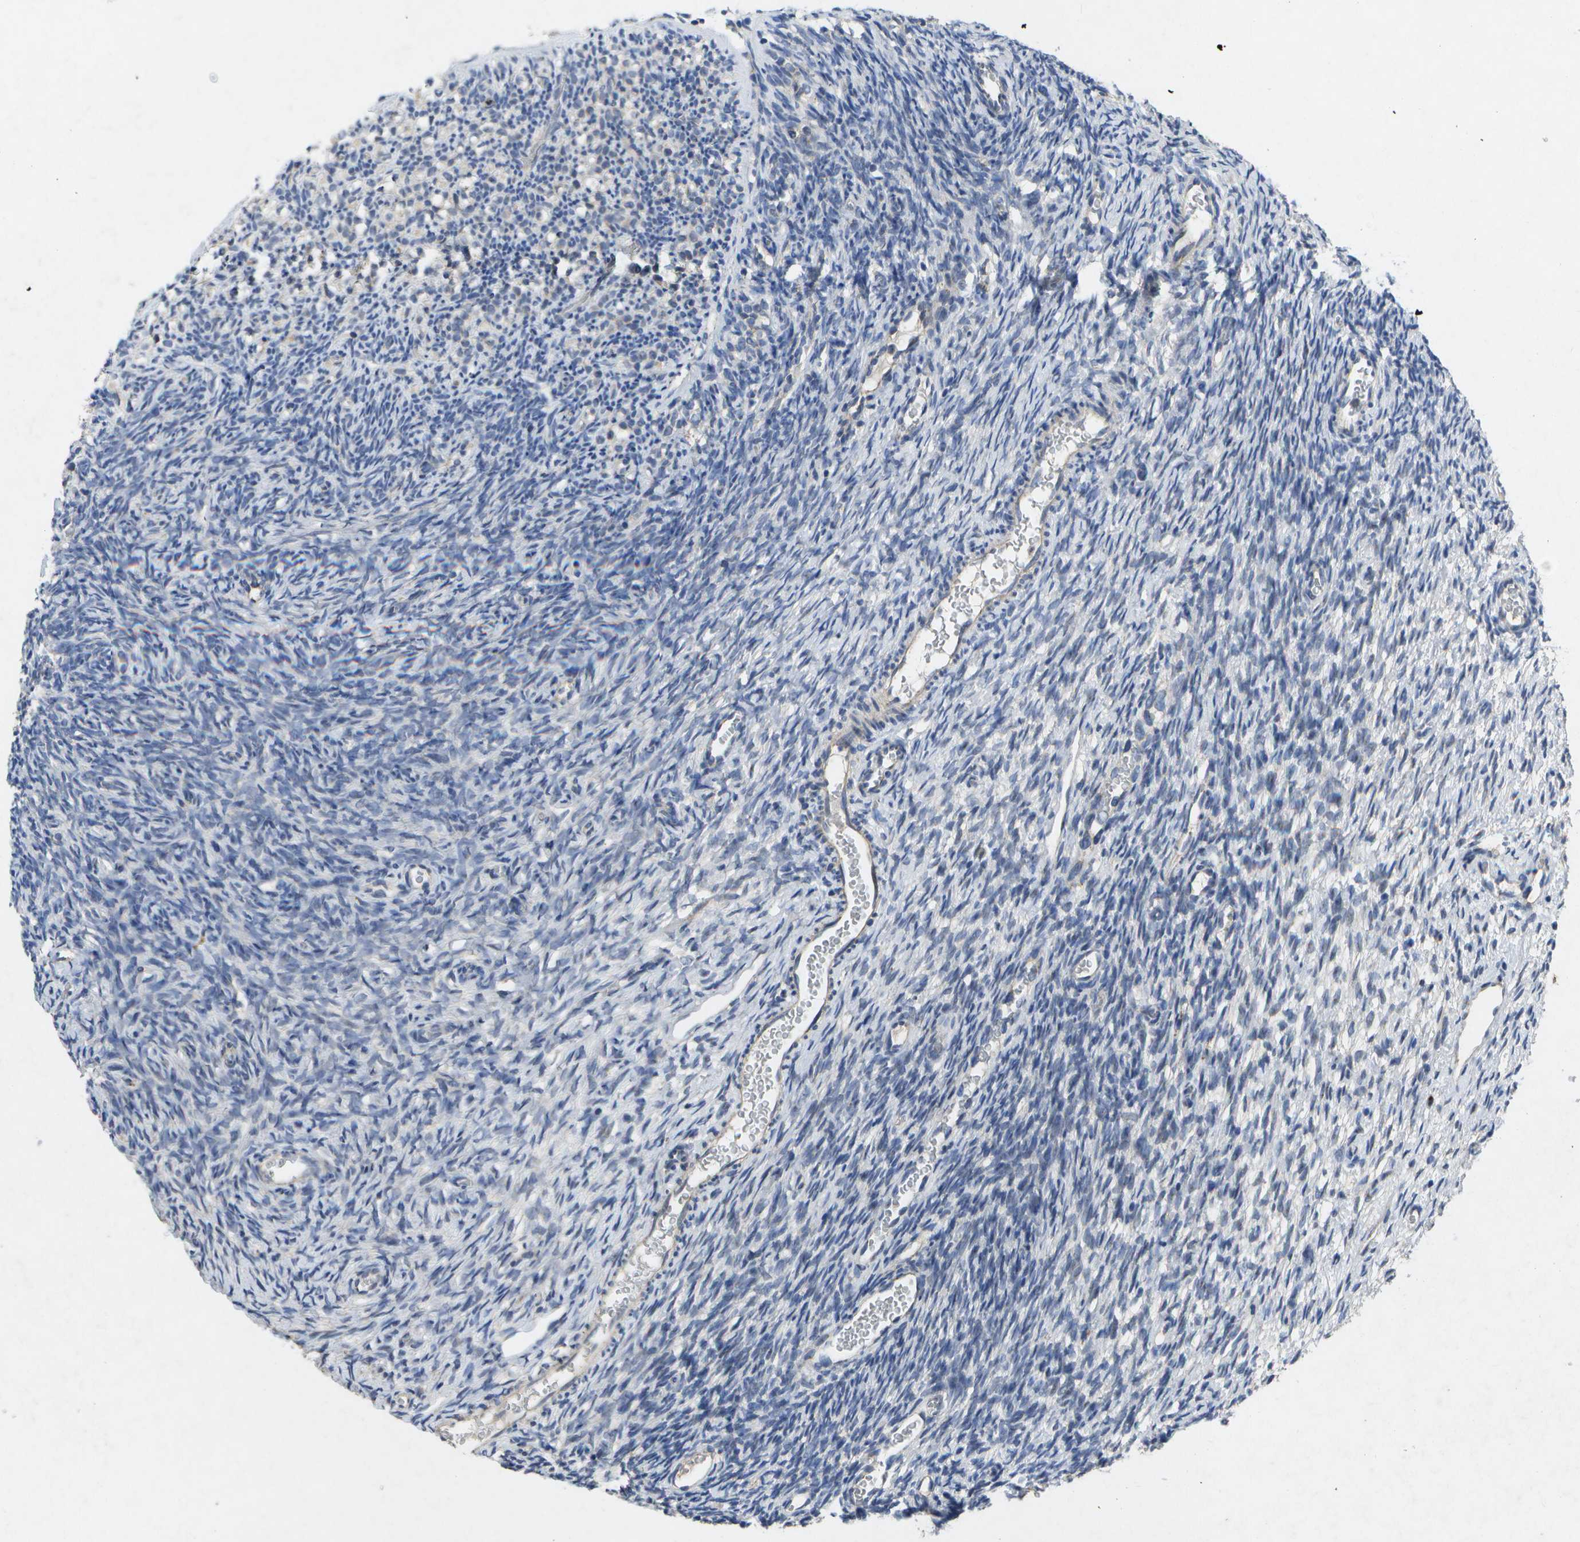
{"staining": {"intensity": "negative", "quantity": "none", "location": "none"}, "tissue": "ovary", "cell_type": "Ovarian stroma cells", "image_type": "normal", "snomed": [{"axis": "morphology", "description": "Normal tissue, NOS"}, {"axis": "topography", "description": "Ovary"}], "caption": "DAB (3,3'-diaminobenzidine) immunohistochemical staining of normal human ovary reveals no significant expression in ovarian stroma cells.", "gene": "KDELR1", "patient": {"sex": "female", "age": 35}}